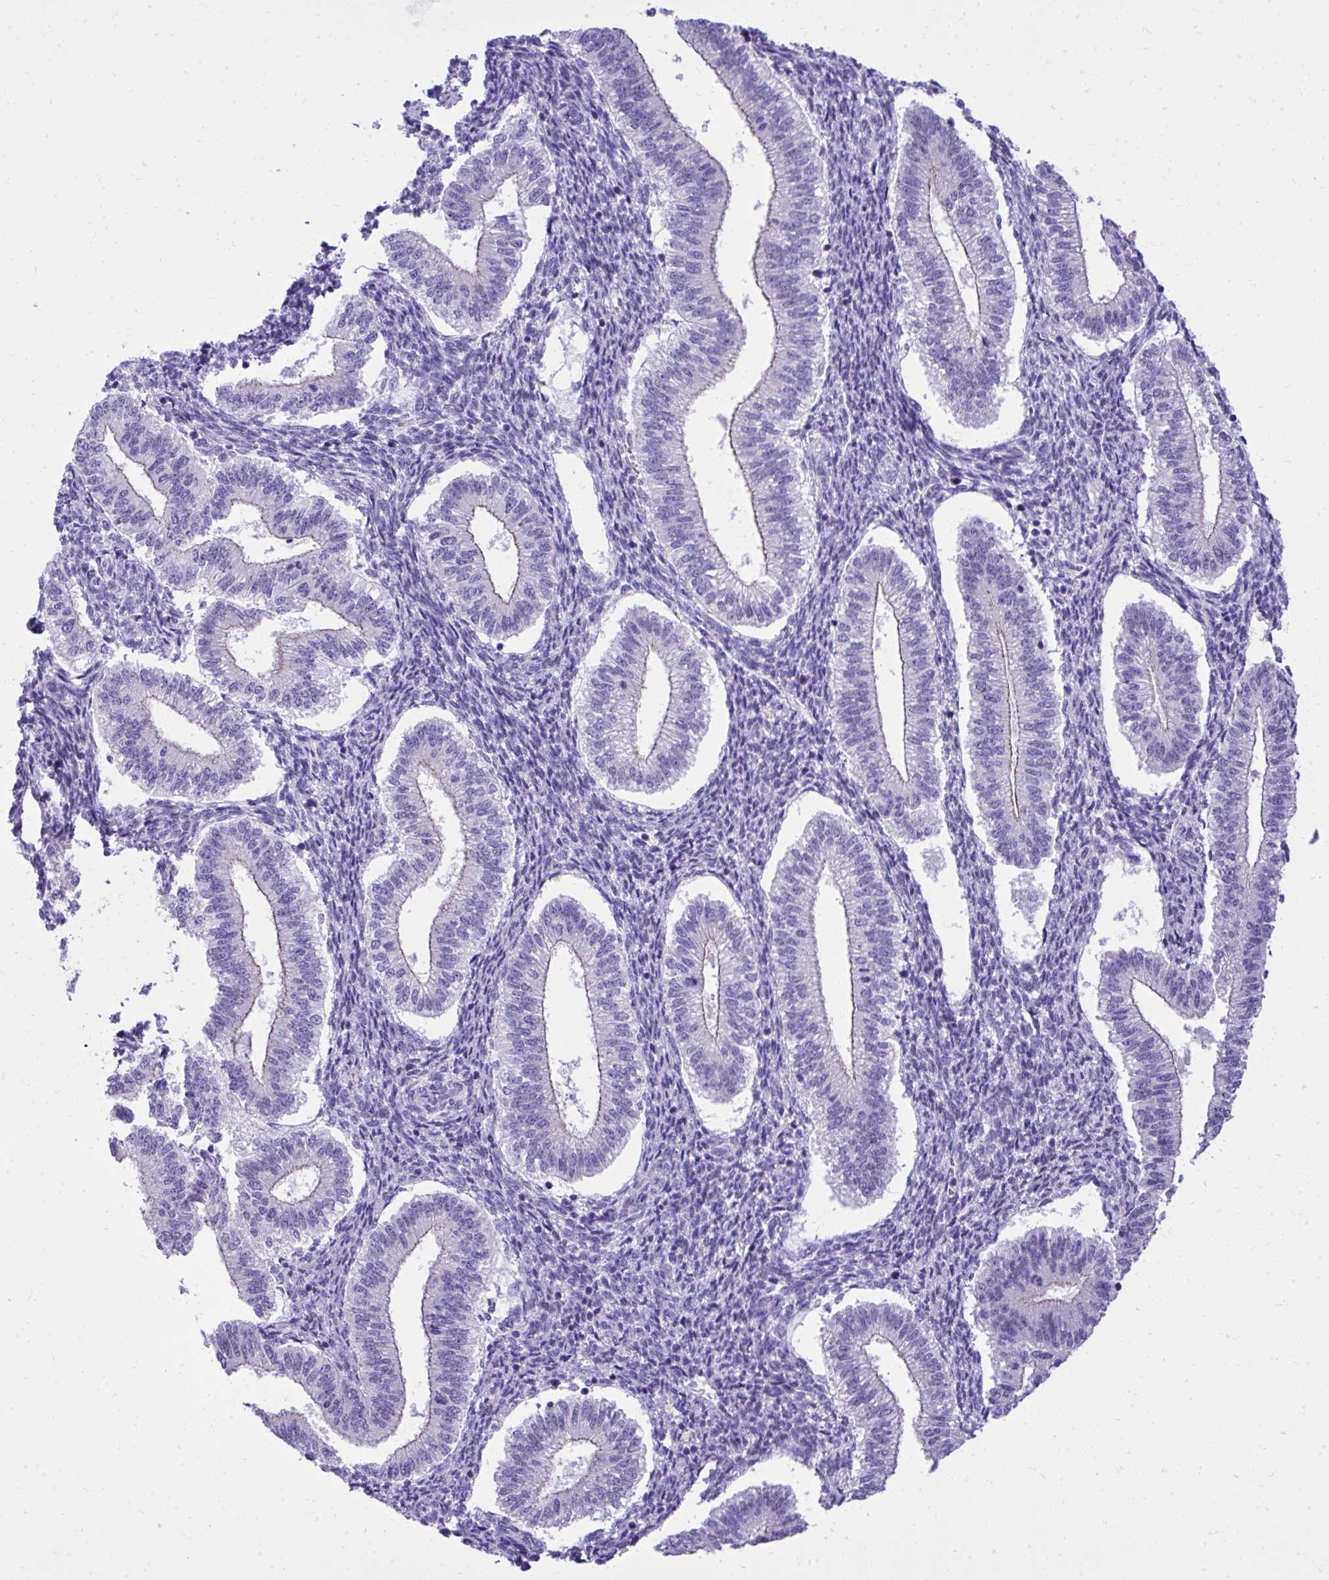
{"staining": {"intensity": "negative", "quantity": "none", "location": "none"}, "tissue": "endometrium", "cell_type": "Cells in endometrial stroma", "image_type": "normal", "snomed": [{"axis": "morphology", "description": "Normal tissue, NOS"}, {"axis": "topography", "description": "Endometrium"}], "caption": "Endometrium was stained to show a protein in brown. There is no significant staining in cells in endometrial stroma. (DAB (3,3'-diaminobenzidine) immunohistochemistry, high magnification).", "gene": "ST6GALNAC3", "patient": {"sex": "female", "age": 25}}